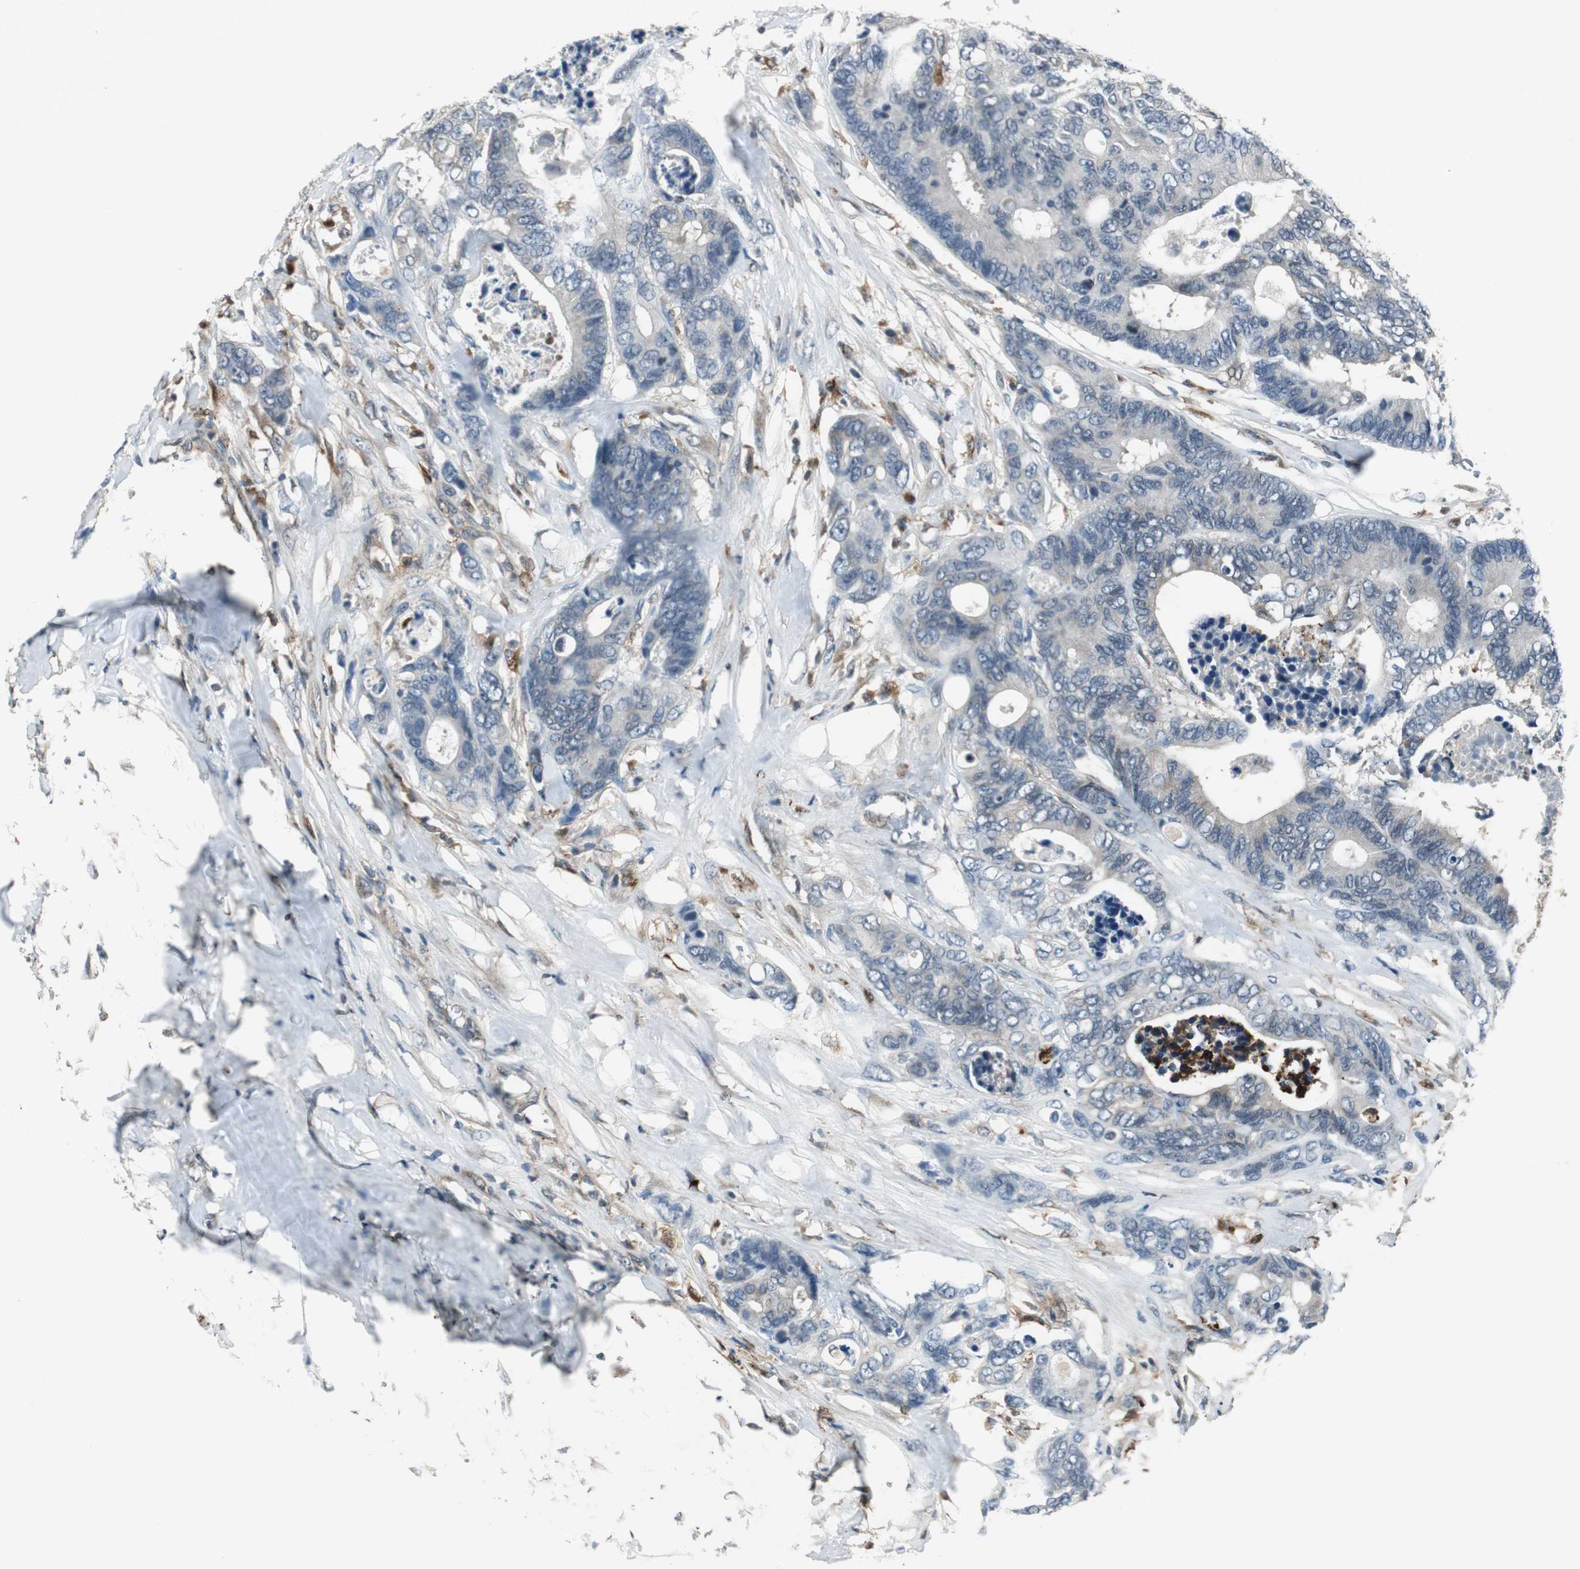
{"staining": {"intensity": "negative", "quantity": "none", "location": "none"}, "tissue": "colorectal cancer", "cell_type": "Tumor cells", "image_type": "cancer", "snomed": [{"axis": "morphology", "description": "Adenocarcinoma, NOS"}, {"axis": "topography", "description": "Rectum"}], "caption": "DAB (3,3'-diaminobenzidine) immunohistochemical staining of human colorectal cancer displays no significant staining in tumor cells. Nuclei are stained in blue.", "gene": "NCK1", "patient": {"sex": "male", "age": 55}}